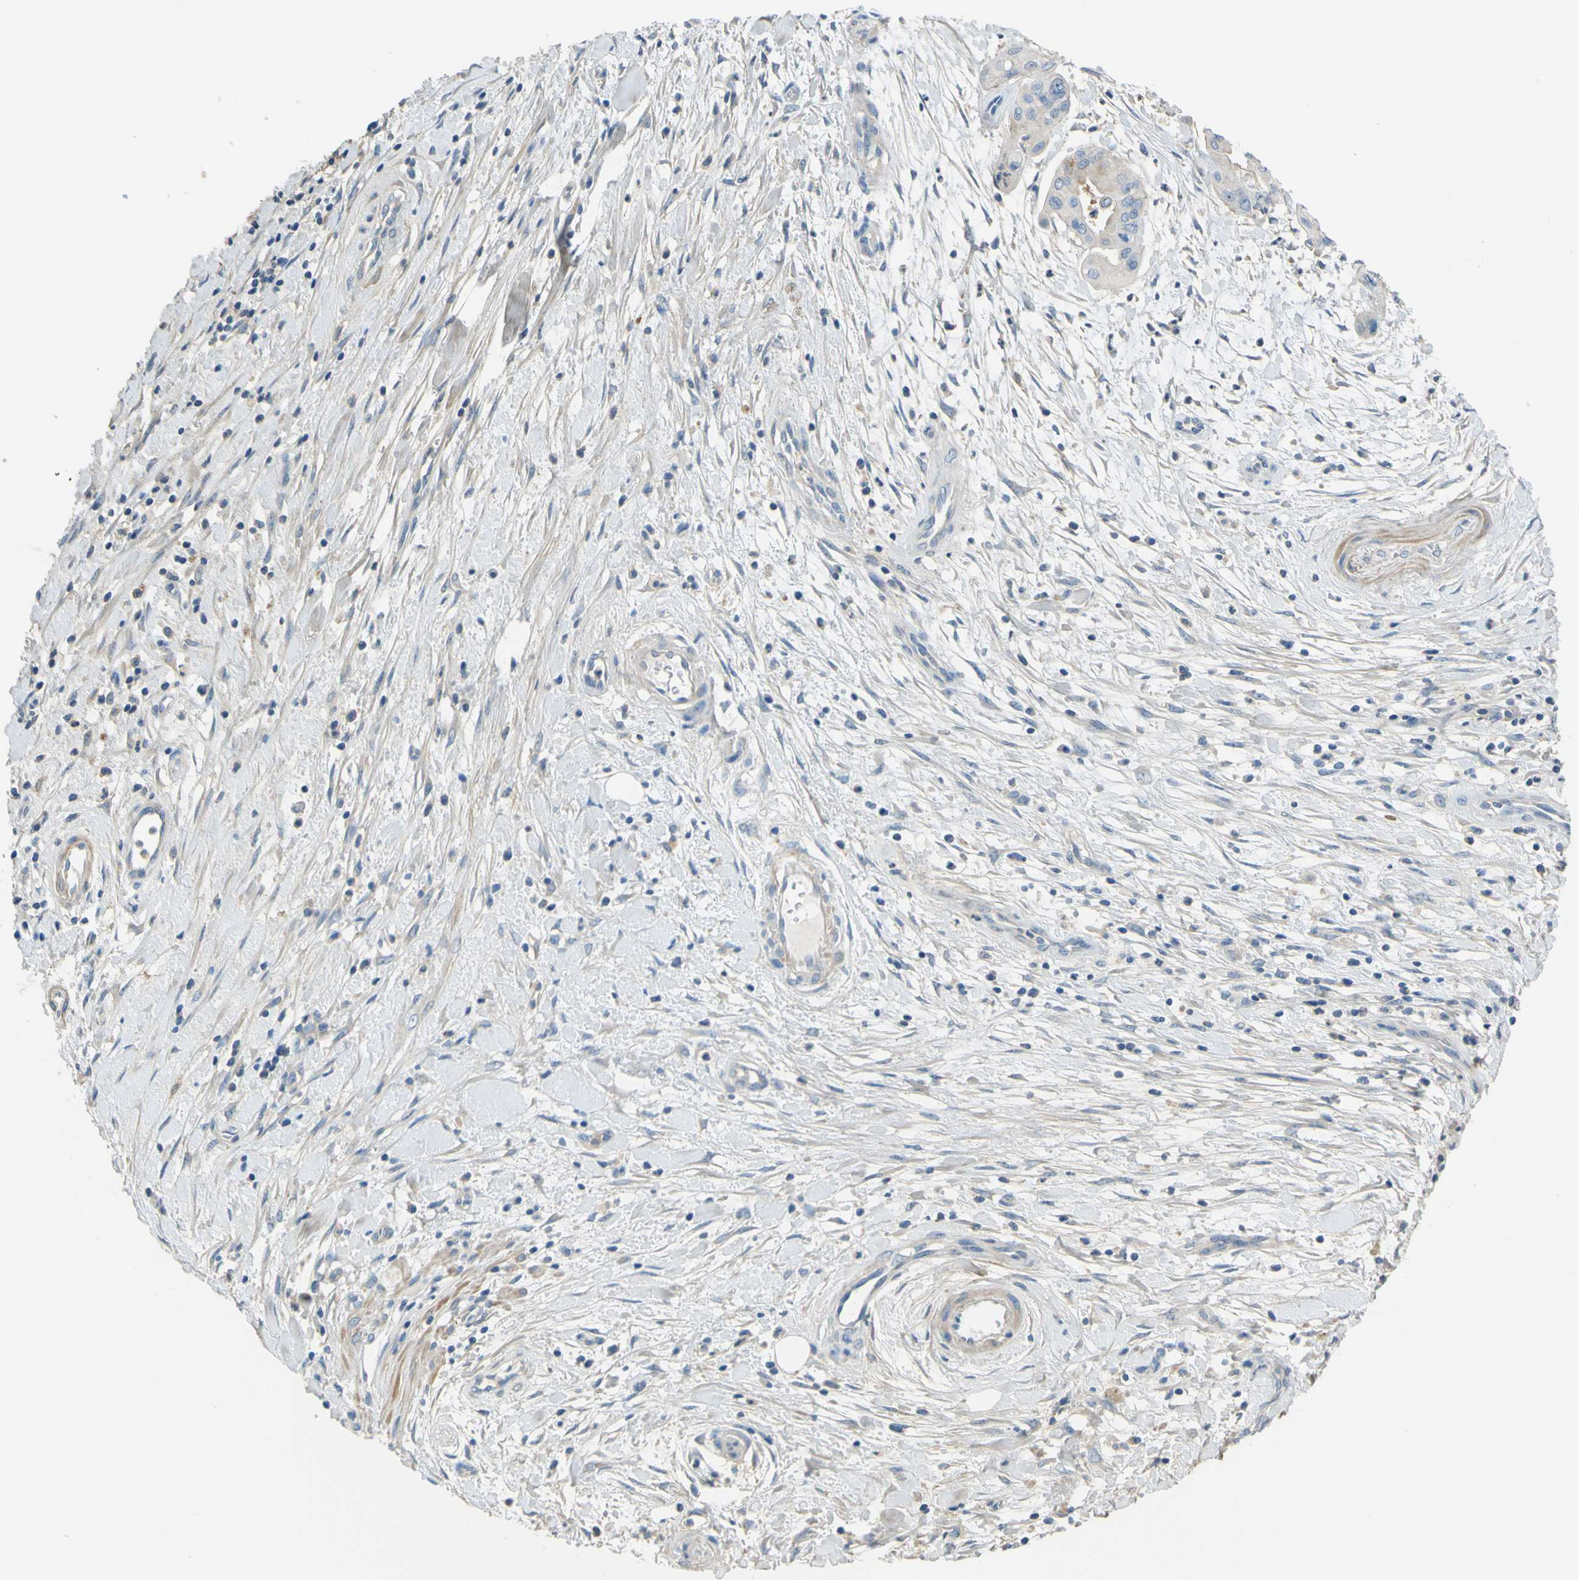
{"staining": {"intensity": "weak", "quantity": "25%-75%", "location": "cytoplasmic/membranous"}, "tissue": "pancreatic cancer", "cell_type": "Tumor cells", "image_type": "cancer", "snomed": [{"axis": "morphology", "description": "Adenocarcinoma, NOS"}, {"axis": "topography", "description": "Pancreas"}], "caption": "This is a photomicrograph of immunohistochemistry staining of pancreatic cancer (adenocarcinoma), which shows weak expression in the cytoplasmic/membranous of tumor cells.", "gene": "OGN", "patient": {"sex": "female", "age": 75}}